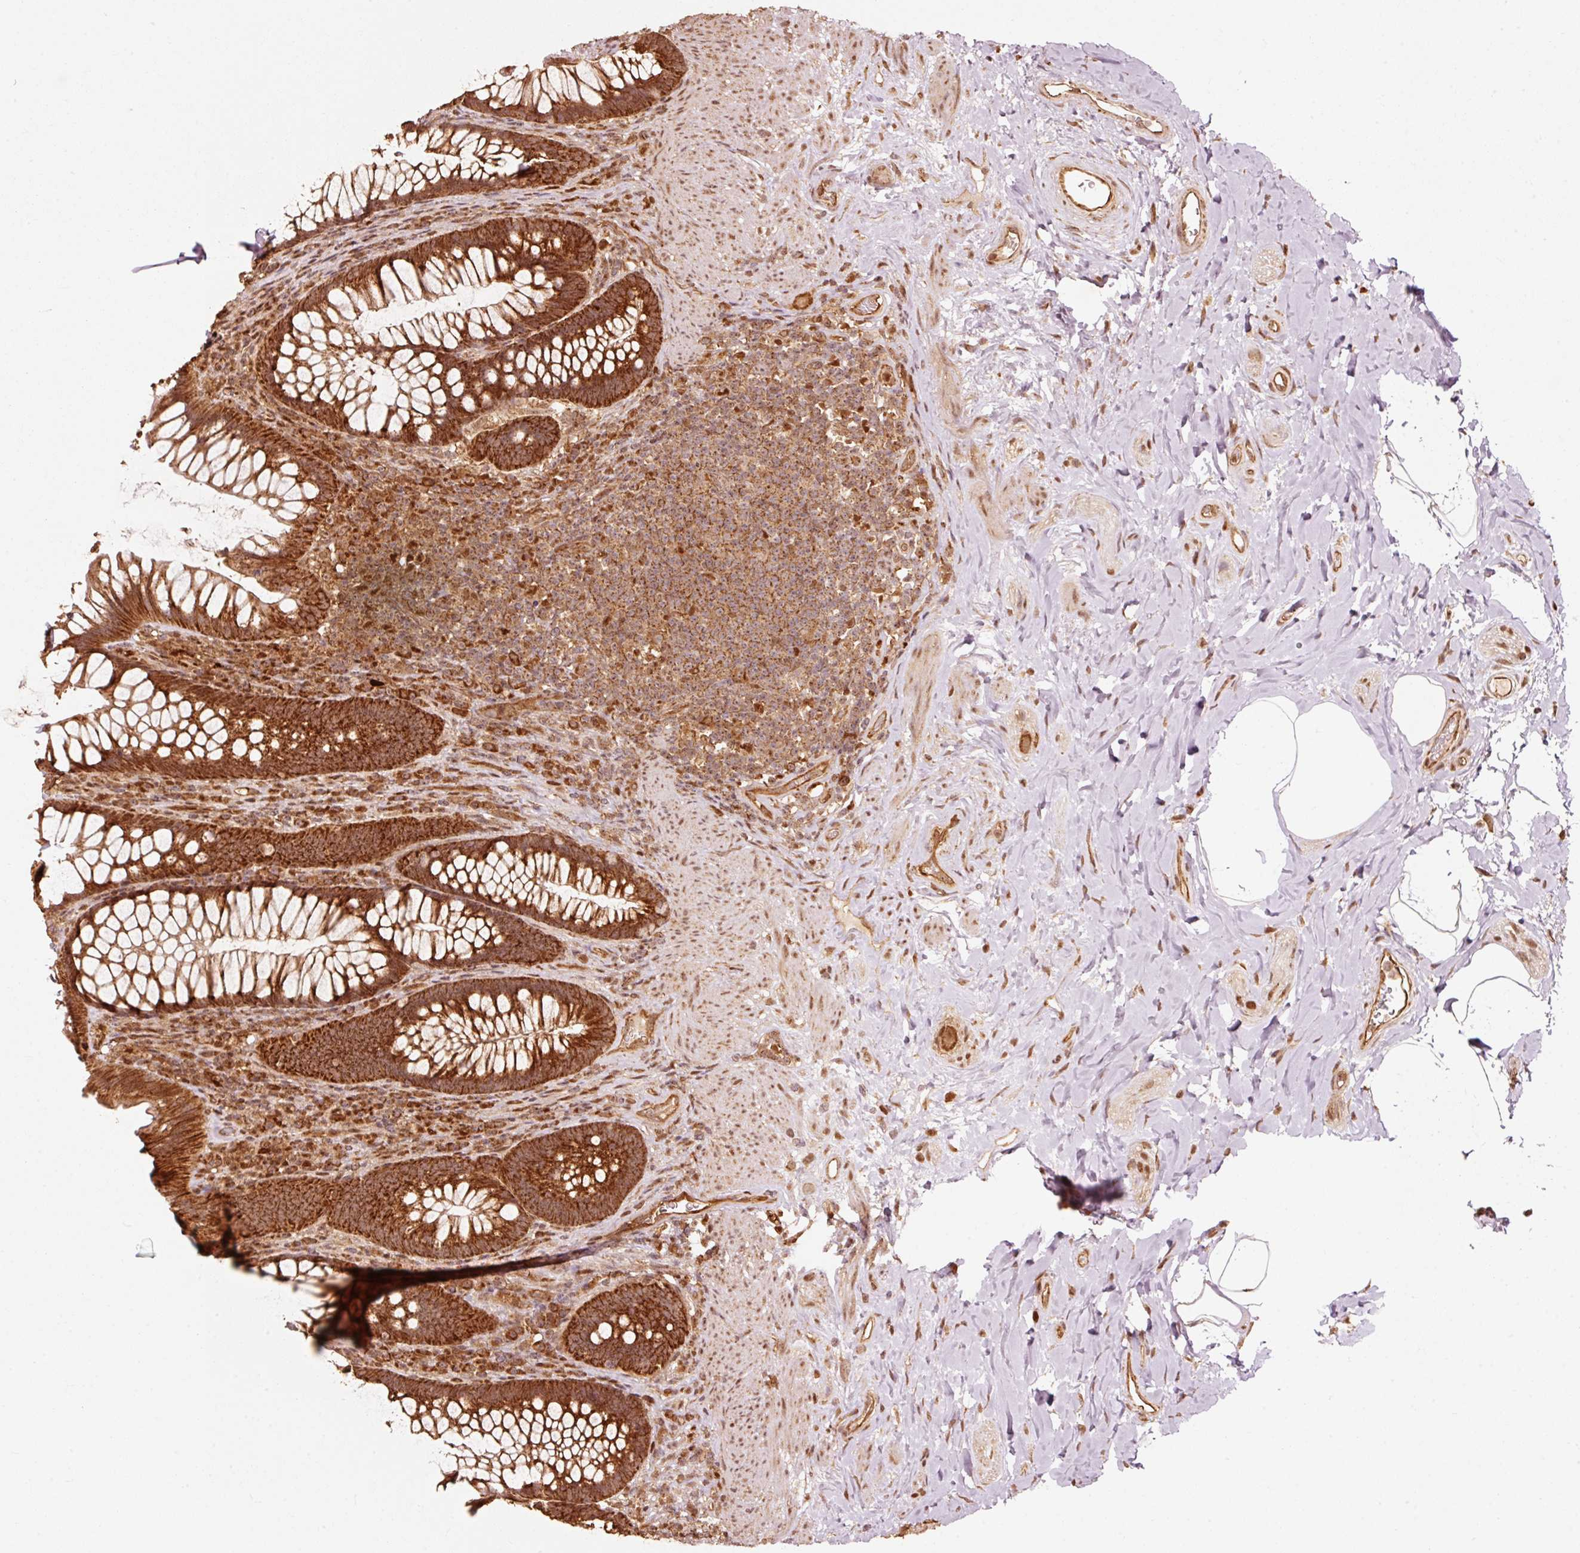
{"staining": {"intensity": "strong", "quantity": ">75%", "location": "cytoplasmic/membranous"}, "tissue": "rectum", "cell_type": "Glandular cells", "image_type": "normal", "snomed": [{"axis": "morphology", "description": "Normal tissue, NOS"}, {"axis": "topography", "description": "Rectum"}], "caption": "IHC image of normal rectum stained for a protein (brown), which displays high levels of strong cytoplasmic/membranous positivity in about >75% of glandular cells.", "gene": "MRPL16", "patient": {"sex": "male", "age": 53}}